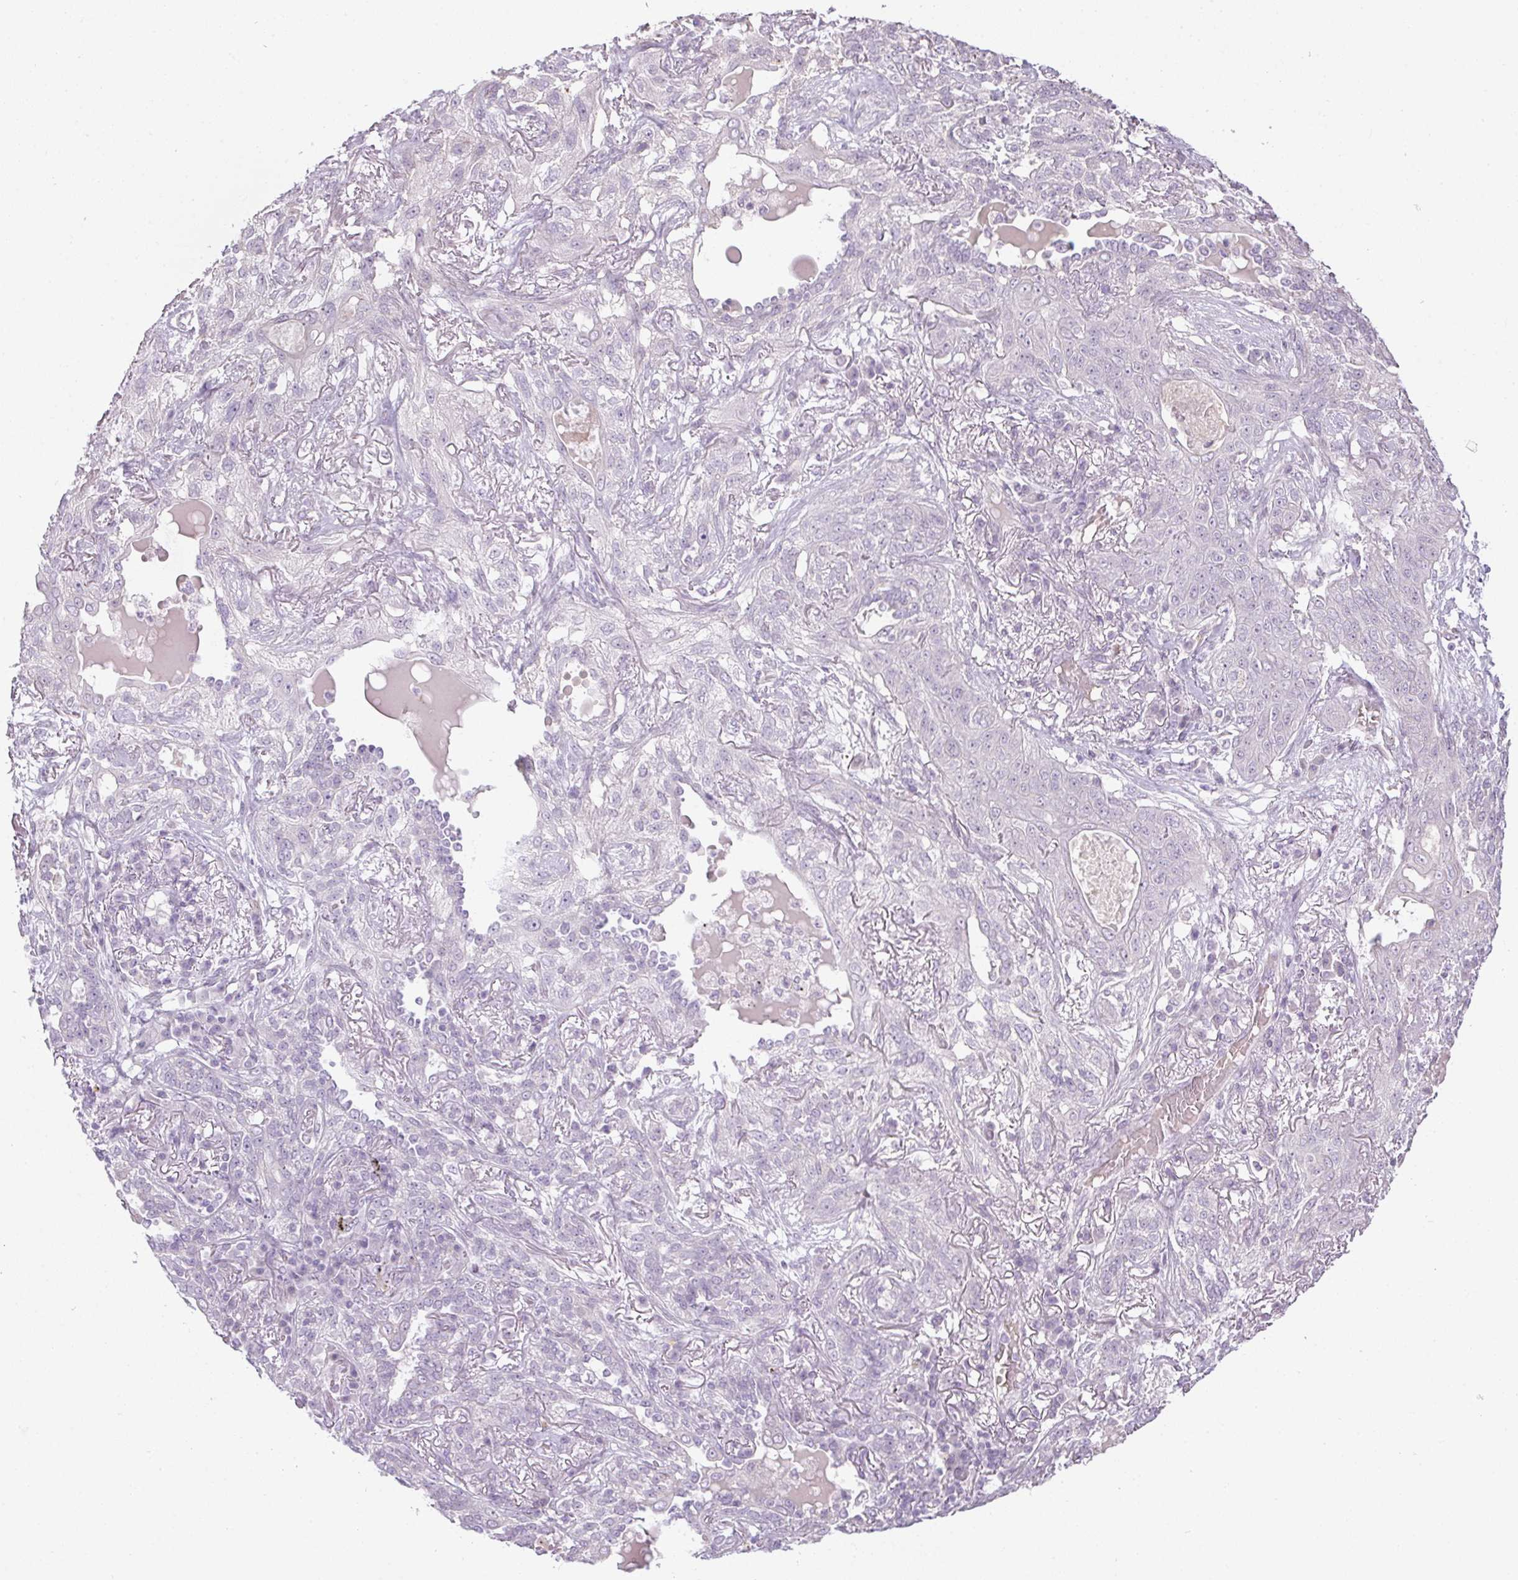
{"staining": {"intensity": "negative", "quantity": "none", "location": "none"}, "tissue": "lung cancer", "cell_type": "Tumor cells", "image_type": "cancer", "snomed": [{"axis": "morphology", "description": "Squamous cell carcinoma, NOS"}, {"axis": "topography", "description": "Lung"}], "caption": "Immunohistochemistry (IHC) micrograph of human squamous cell carcinoma (lung) stained for a protein (brown), which demonstrates no staining in tumor cells.", "gene": "CTCFL", "patient": {"sex": "female", "age": 70}}